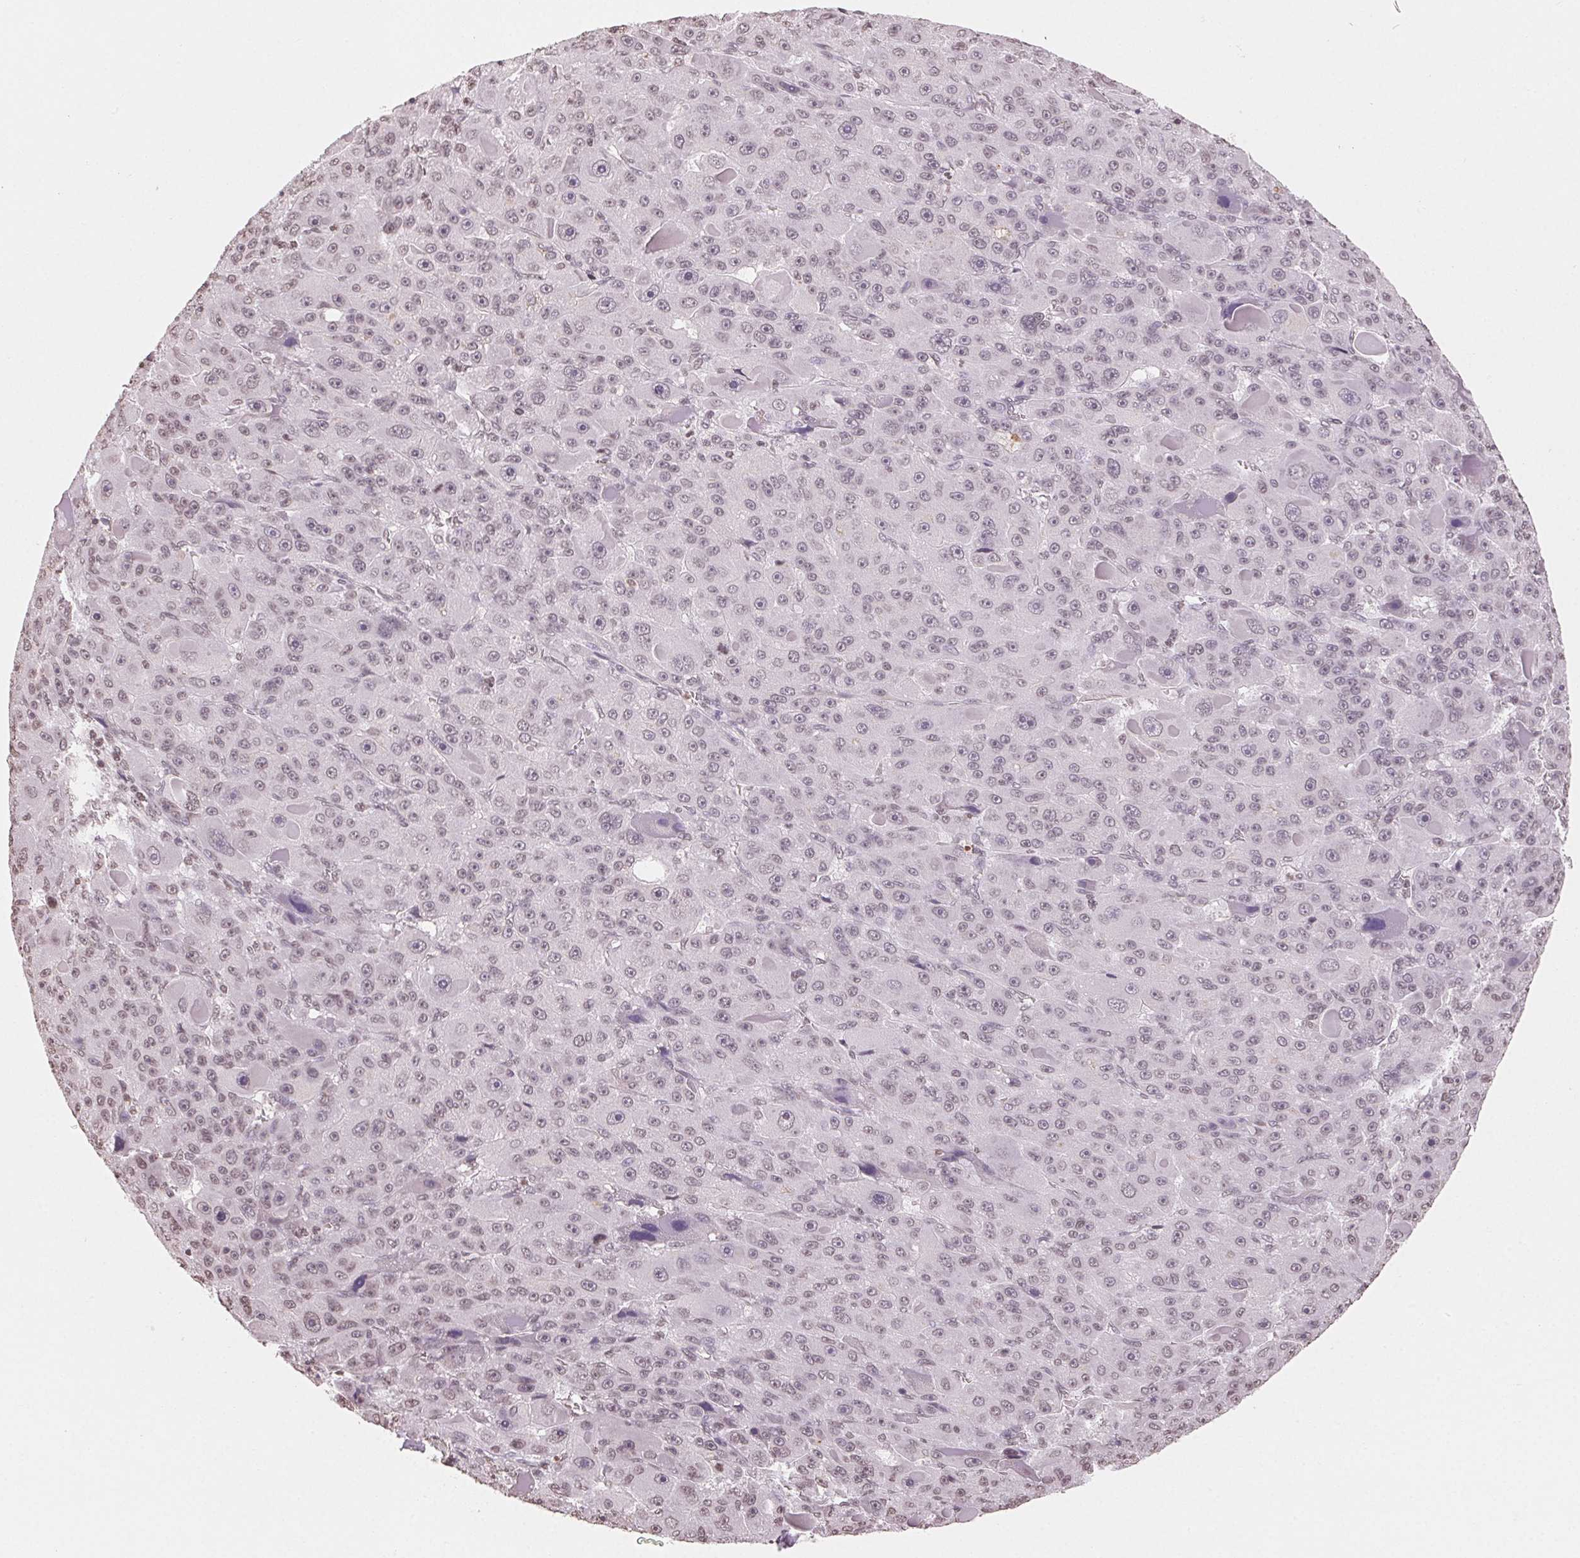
{"staining": {"intensity": "weak", "quantity": "25%-75%", "location": "nuclear"}, "tissue": "liver cancer", "cell_type": "Tumor cells", "image_type": "cancer", "snomed": [{"axis": "morphology", "description": "Carcinoma, Hepatocellular, NOS"}, {"axis": "topography", "description": "Liver"}], "caption": "The micrograph displays immunohistochemical staining of liver cancer (hepatocellular carcinoma). There is weak nuclear staining is identified in approximately 25%-75% of tumor cells.", "gene": "TBP", "patient": {"sex": "male", "age": 76}}